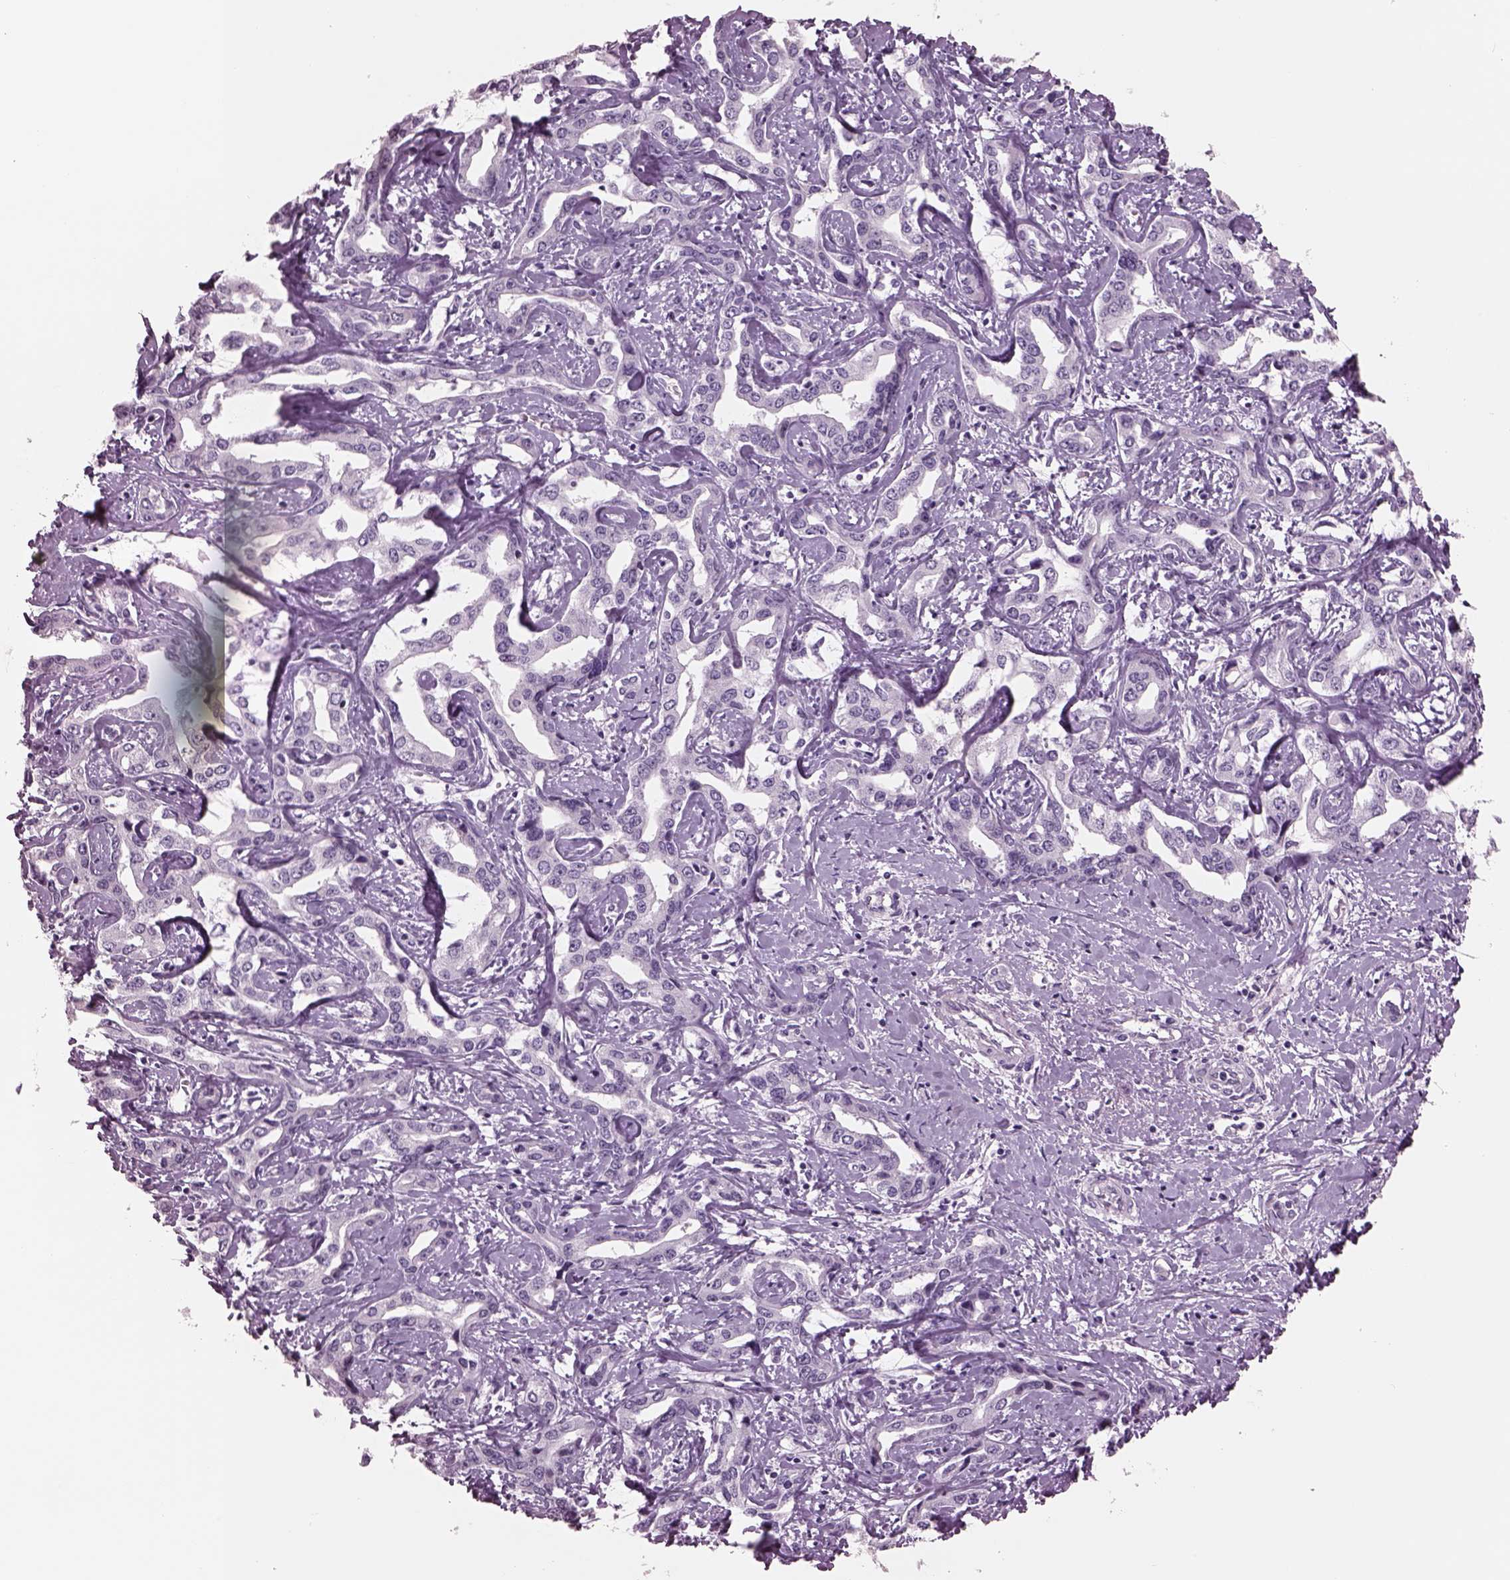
{"staining": {"intensity": "negative", "quantity": "none", "location": "none"}, "tissue": "liver cancer", "cell_type": "Tumor cells", "image_type": "cancer", "snomed": [{"axis": "morphology", "description": "Cholangiocarcinoma"}, {"axis": "topography", "description": "Liver"}], "caption": "High magnification brightfield microscopy of liver cholangiocarcinoma stained with DAB (brown) and counterstained with hematoxylin (blue): tumor cells show no significant staining.", "gene": "CYLC1", "patient": {"sex": "male", "age": 59}}